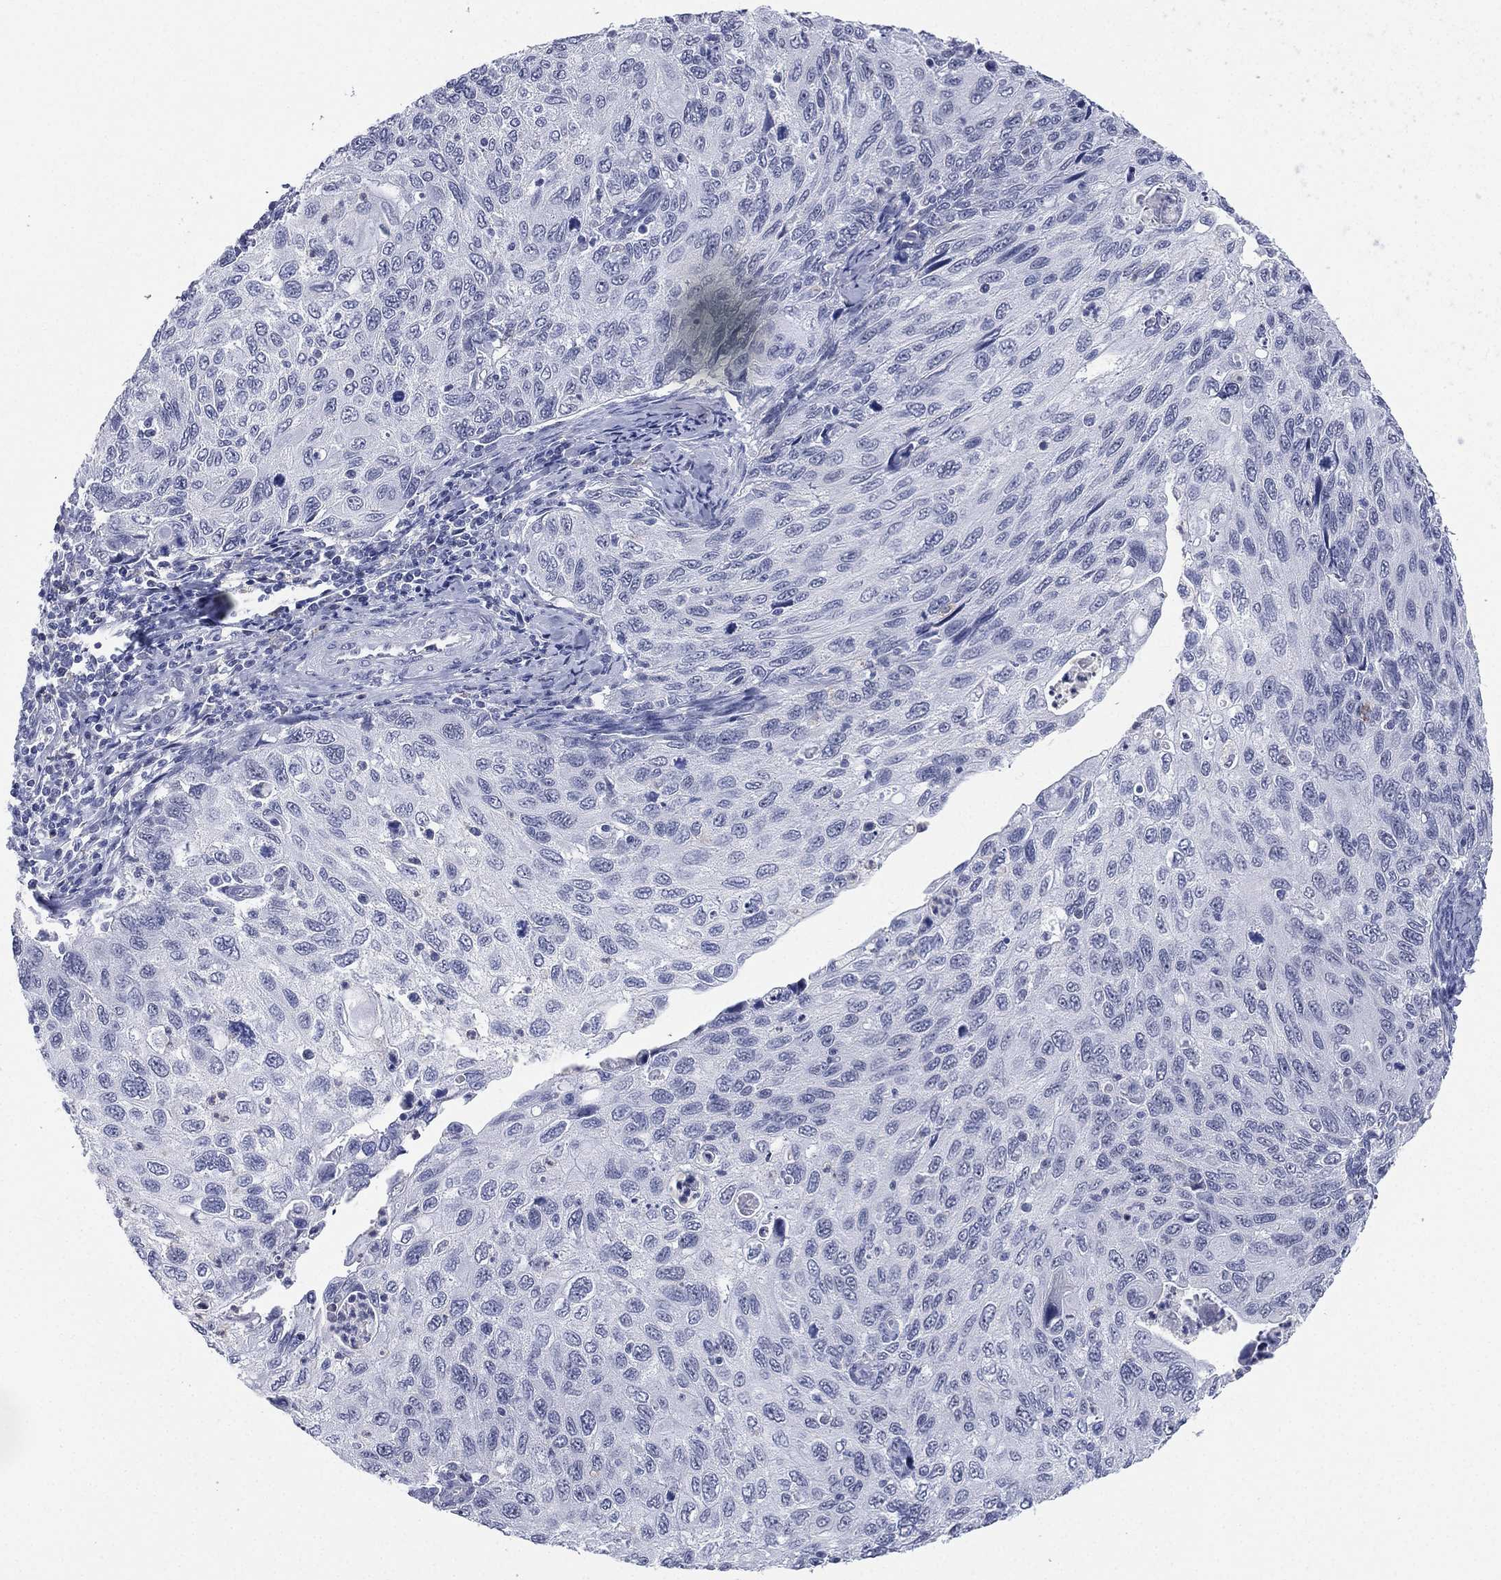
{"staining": {"intensity": "negative", "quantity": "none", "location": "none"}, "tissue": "cervical cancer", "cell_type": "Tumor cells", "image_type": "cancer", "snomed": [{"axis": "morphology", "description": "Squamous cell carcinoma, NOS"}, {"axis": "topography", "description": "Cervix"}], "caption": "High power microscopy photomicrograph of an IHC micrograph of cervical squamous cell carcinoma, revealing no significant staining in tumor cells.", "gene": "CD22", "patient": {"sex": "female", "age": 70}}